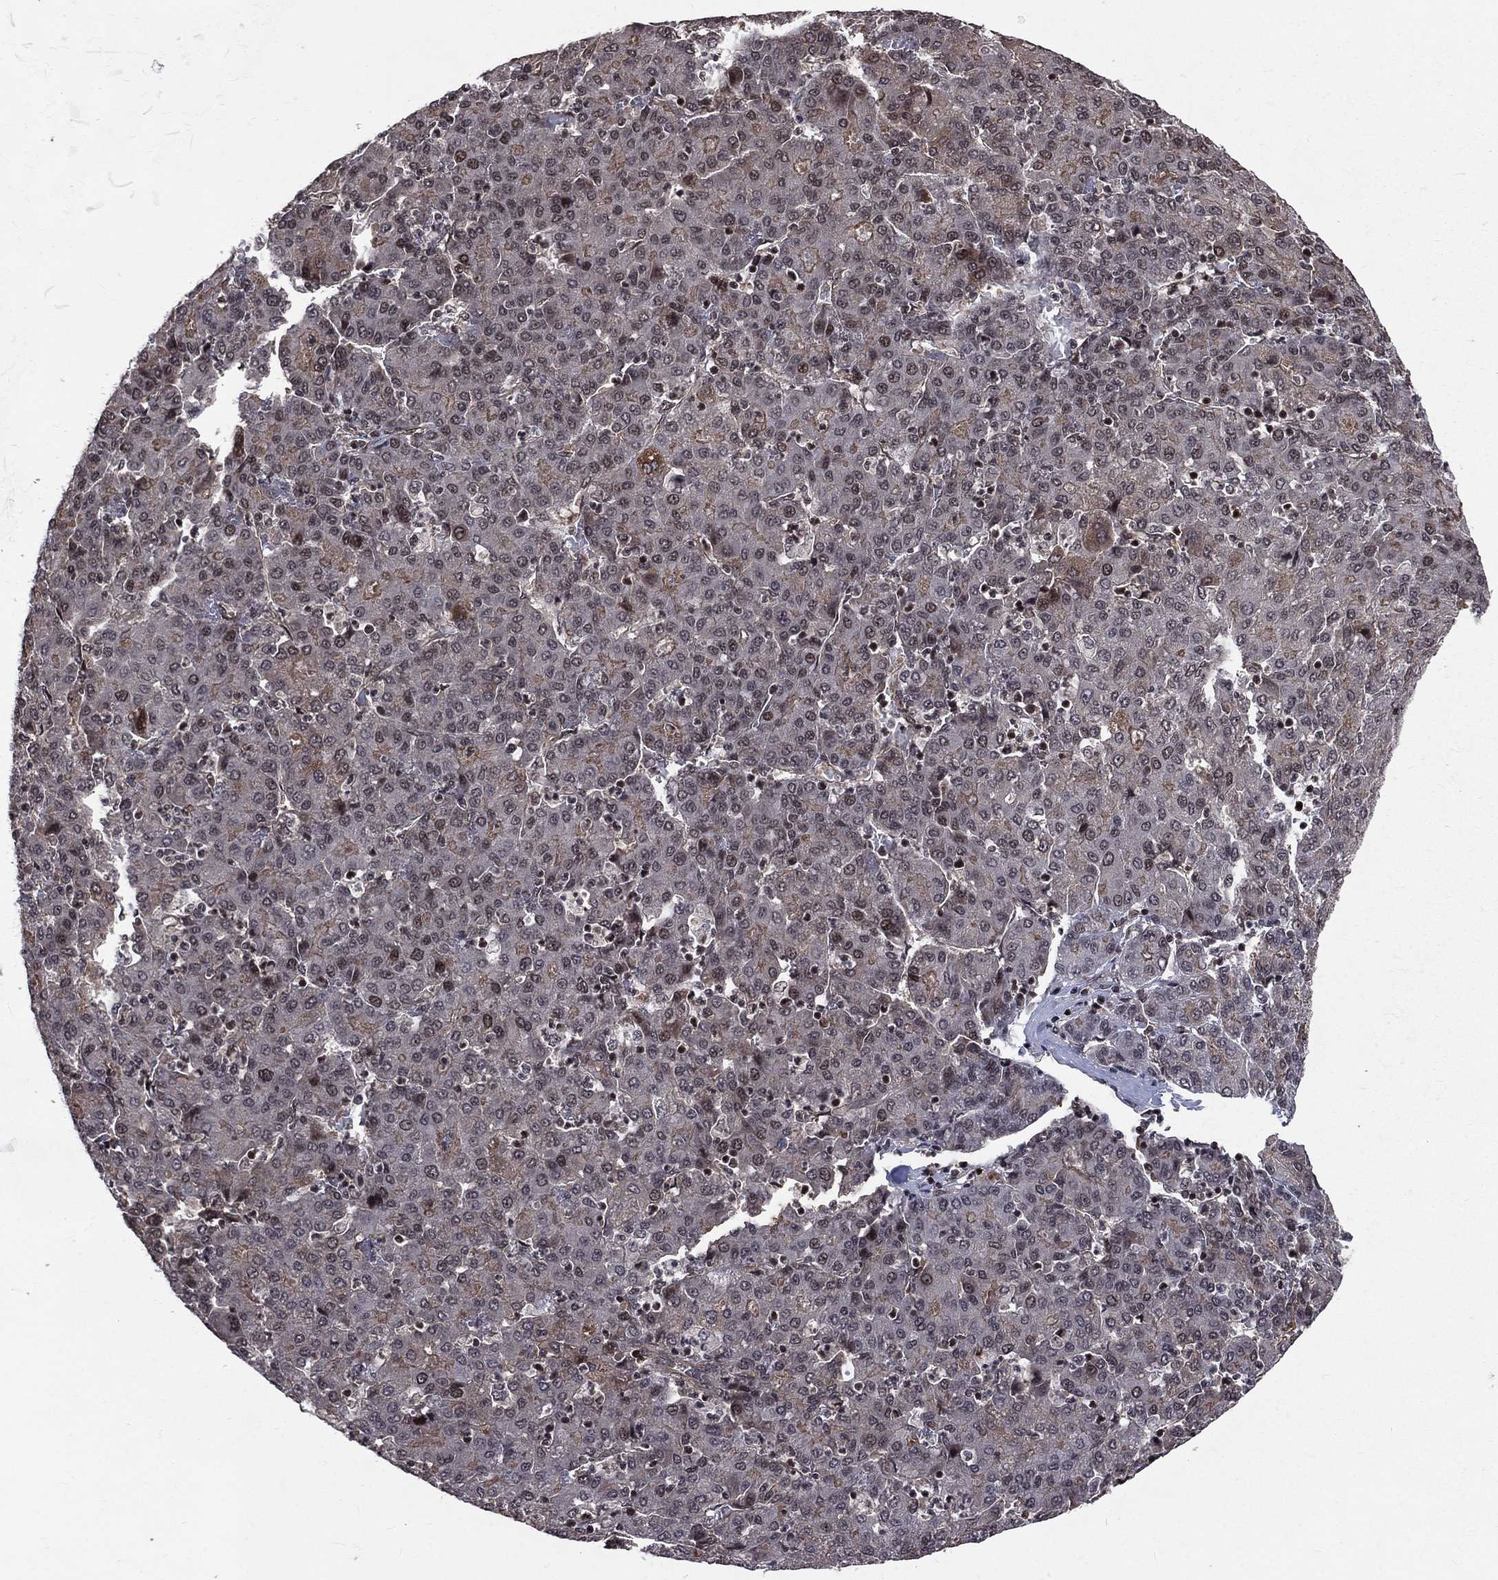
{"staining": {"intensity": "negative", "quantity": "none", "location": "none"}, "tissue": "liver cancer", "cell_type": "Tumor cells", "image_type": "cancer", "snomed": [{"axis": "morphology", "description": "Carcinoma, Hepatocellular, NOS"}, {"axis": "topography", "description": "Liver"}], "caption": "High magnification brightfield microscopy of liver hepatocellular carcinoma stained with DAB (brown) and counterstained with hematoxylin (blue): tumor cells show no significant positivity.", "gene": "SMC3", "patient": {"sex": "male", "age": 65}}